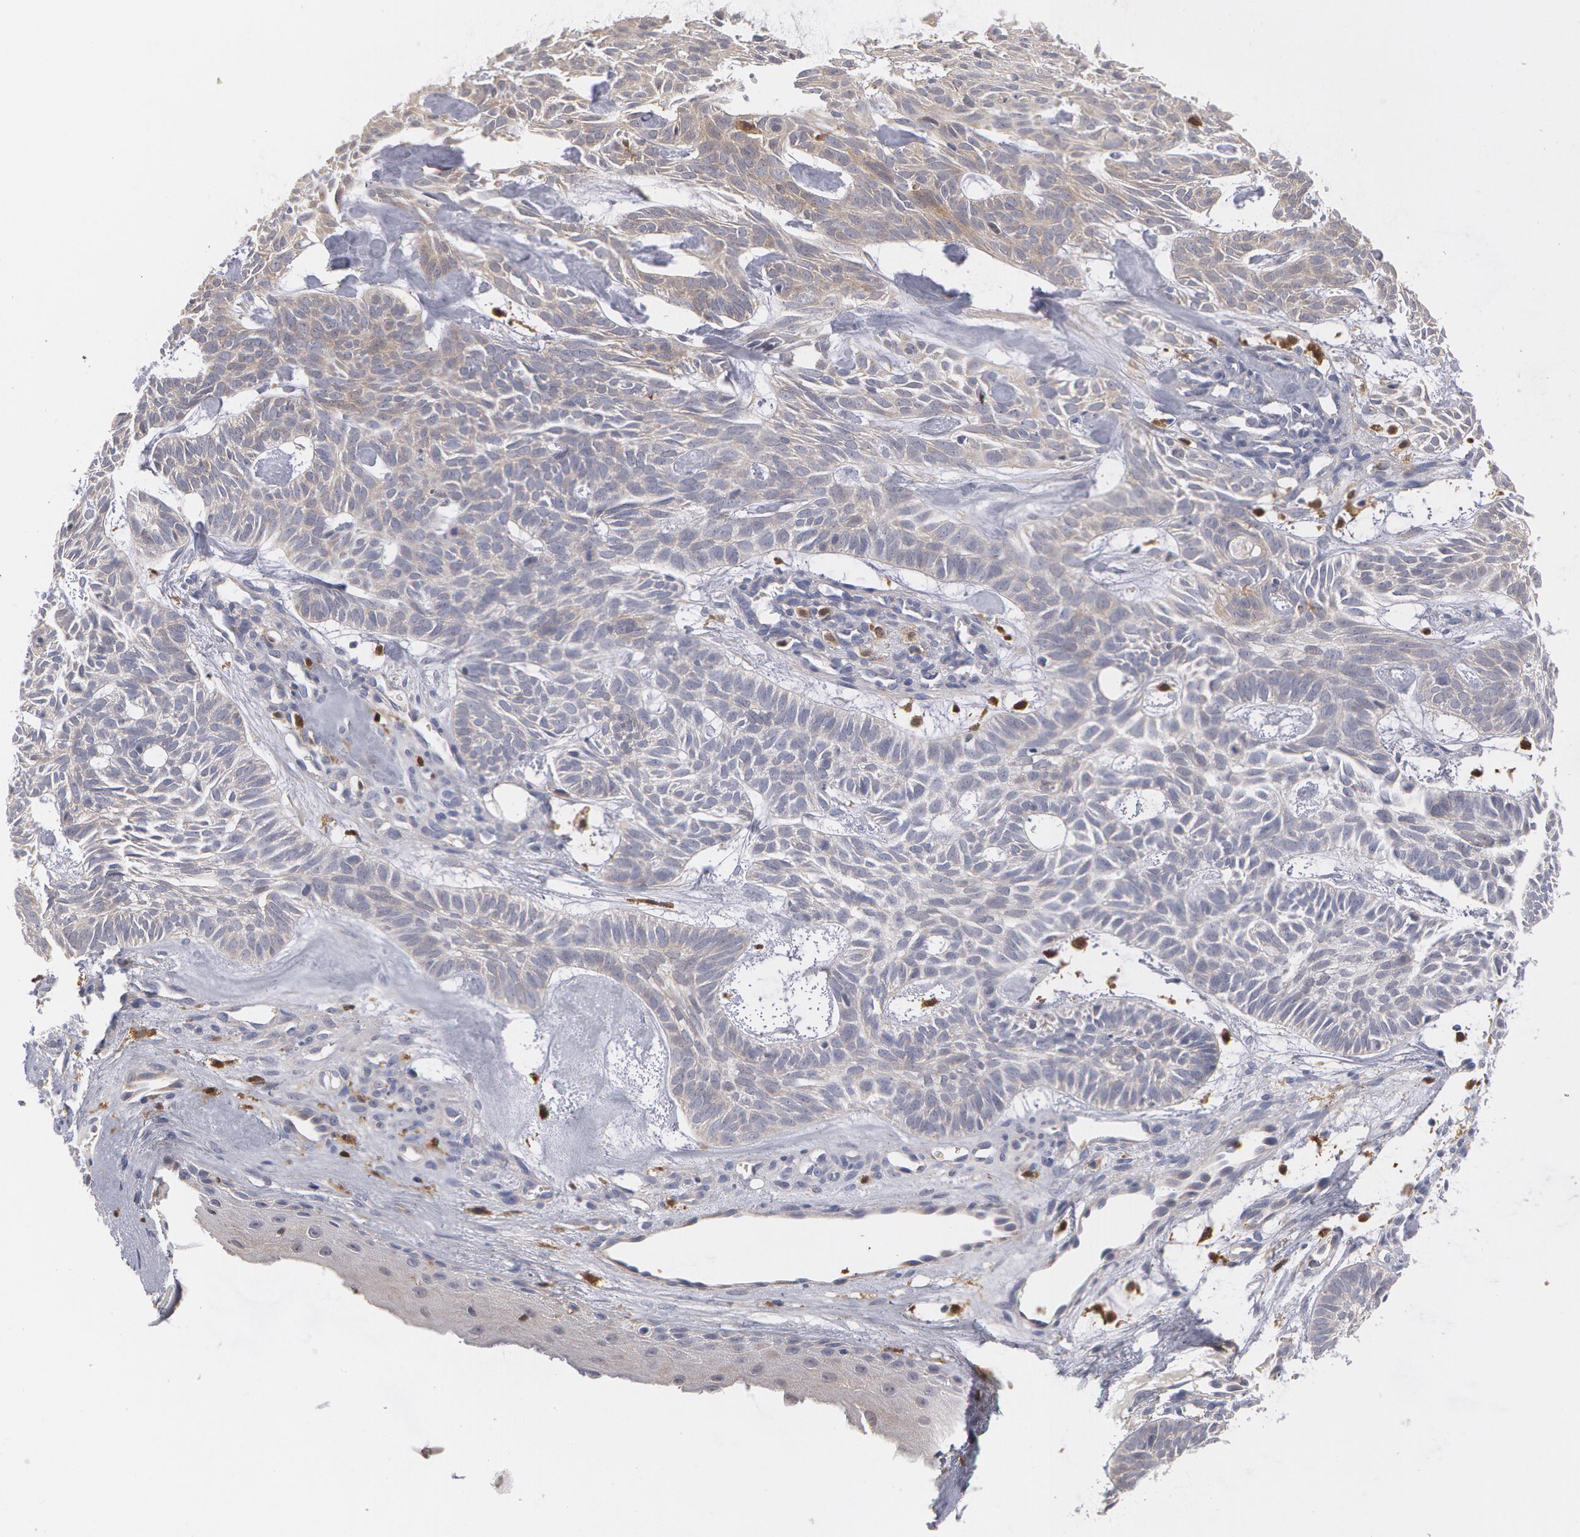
{"staining": {"intensity": "negative", "quantity": "none", "location": "none"}, "tissue": "skin cancer", "cell_type": "Tumor cells", "image_type": "cancer", "snomed": [{"axis": "morphology", "description": "Basal cell carcinoma"}, {"axis": "topography", "description": "Skin"}], "caption": "Immunohistochemistry micrograph of skin cancer (basal cell carcinoma) stained for a protein (brown), which demonstrates no positivity in tumor cells. Brightfield microscopy of immunohistochemistry (IHC) stained with DAB (brown) and hematoxylin (blue), captured at high magnification.", "gene": "SYK", "patient": {"sex": "male", "age": 75}}